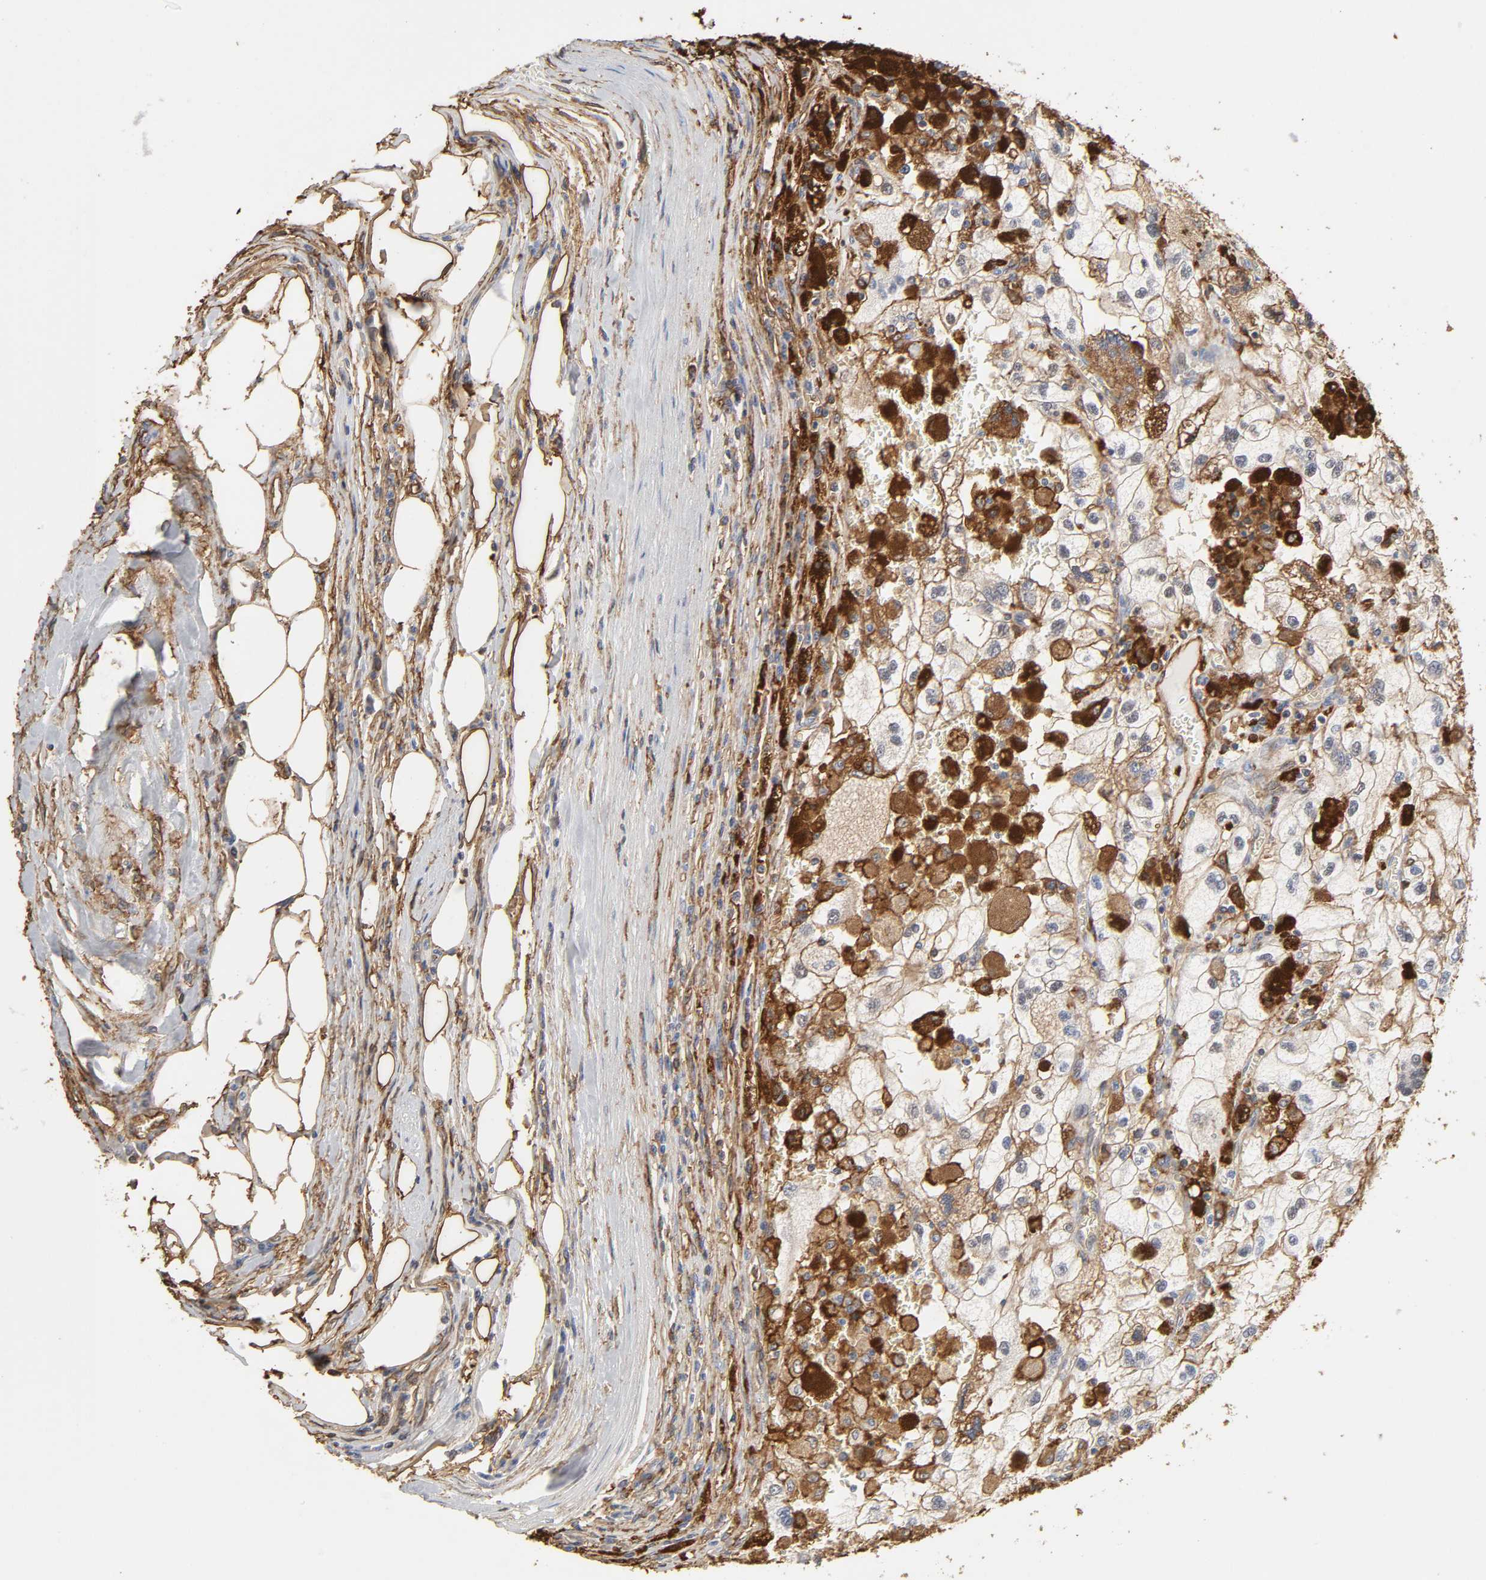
{"staining": {"intensity": "moderate", "quantity": "25%-75%", "location": "cytoplasmic/membranous"}, "tissue": "renal cancer", "cell_type": "Tumor cells", "image_type": "cancer", "snomed": [{"axis": "morphology", "description": "Normal tissue, NOS"}, {"axis": "morphology", "description": "Adenocarcinoma, NOS"}, {"axis": "topography", "description": "Kidney"}], "caption": "Renal cancer (adenocarcinoma) tissue exhibits moderate cytoplasmic/membranous staining in approximately 25%-75% of tumor cells, visualized by immunohistochemistry.", "gene": "ANXA2", "patient": {"sex": "male", "age": 71}}